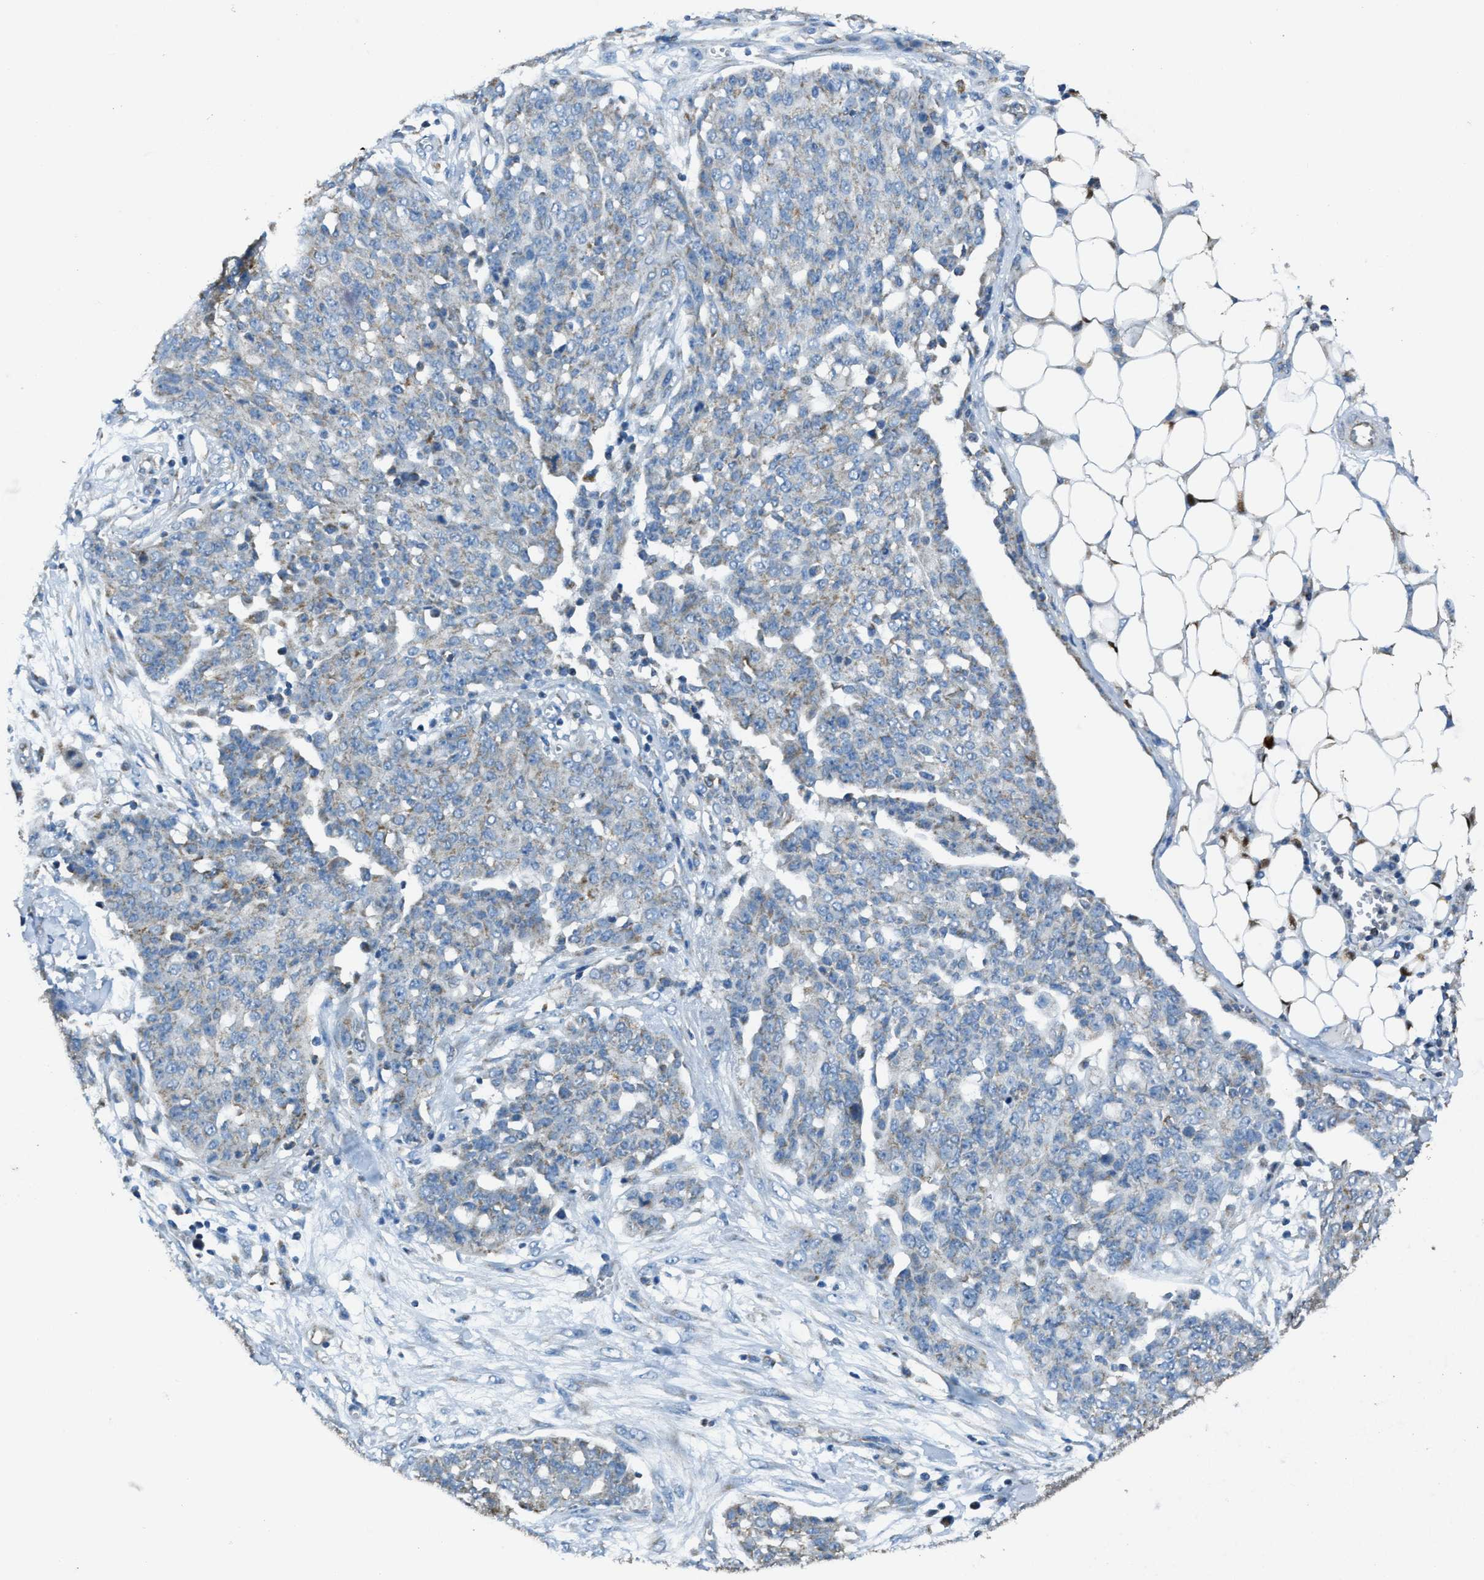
{"staining": {"intensity": "weak", "quantity": "<25%", "location": "cytoplasmic/membranous"}, "tissue": "ovarian cancer", "cell_type": "Tumor cells", "image_type": "cancer", "snomed": [{"axis": "morphology", "description": "Cystadenocarcinoma, serous, NOS"}, {"axis": "topography", "description": "Soft tissue"}, {"axis": "topography", "description": "Ovary"}], "caption": "This is an IHC photomicrograph of human ovarian serous cystadenocarcinoma. There is no expression in tumor cells.", "gene": "SLC25A11", "patient": {"sex": "female", "age": 57}}